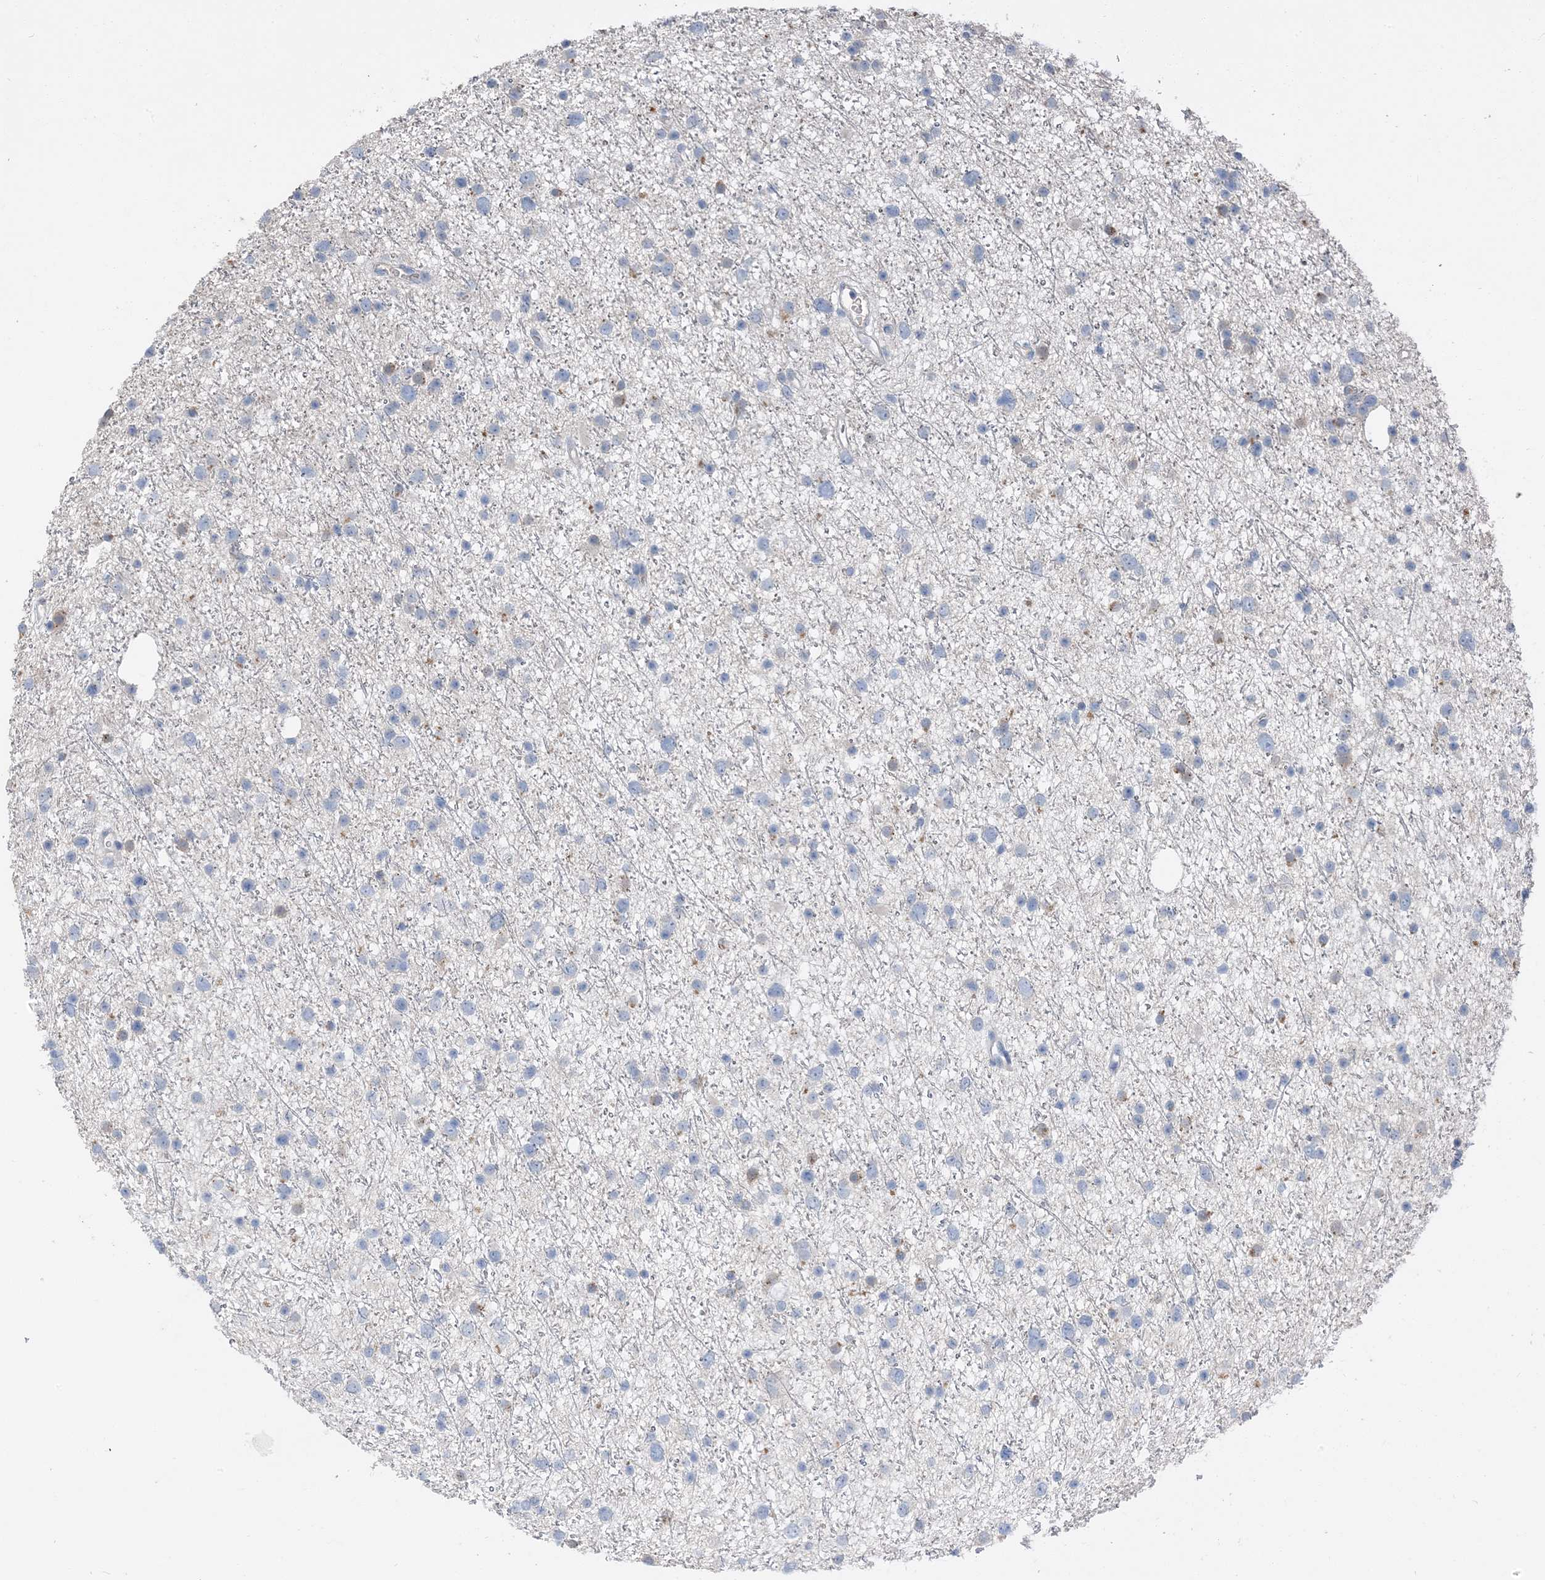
{"staining": {"intensity": "negative", "quantity": "none", "location": "none"}, "tissue": "glioma", "cell_type": "Tumor cells", "image_type": "cancer", "snomed": [{"axis": "morphology", "description": "Glioma, malignant, Low grade"}, {"axis": "topography", "description": "Cerebral cortex"}], "caption": "DAB (3,3'-diaminobenzidine) immunohistochemical staining of glioma shows no significant expression in tumor cells.", "gene": "NCOA7", "patient": {"sex": "female", "age": 39}}